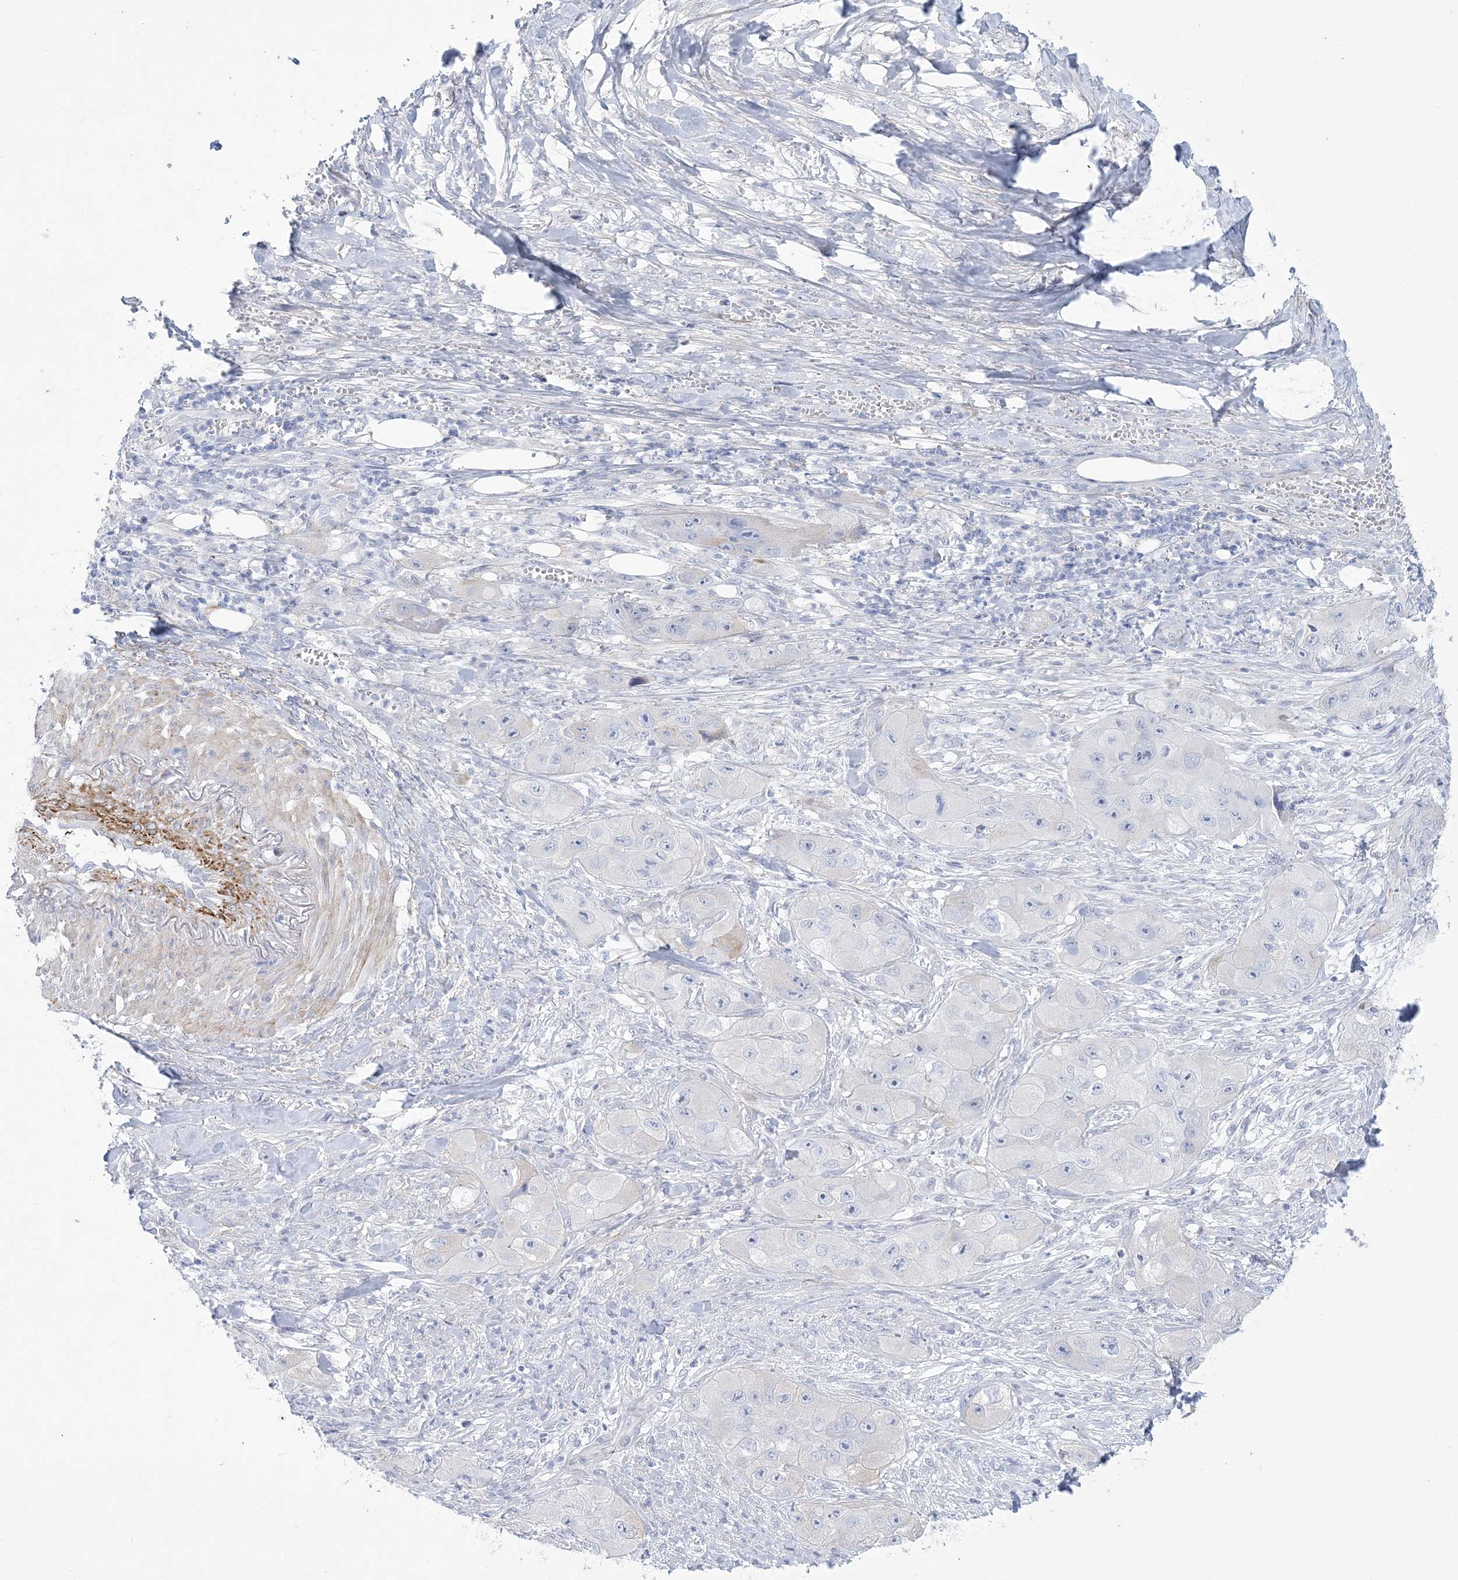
{"staining": {"intensity": "negative", "quantity": "none", "location": "none"}, "tissue": "skin cancer", "cell_type": "Tumor cells", "image_type": "cancer", "snomed": [{"axis": "morphology", "description": "Squamous cell carcinoma, NOS"}, {"axis": "topography", "description": "Skin"}, {"axis": "topography", "description": "Subcutis"}], "caption": "Skin cancer was stained to show a protein in brown. There is no significant positivity in tumor cells.", "gene": "WDR27", "patient": {"sex": "male", "age": 73}}